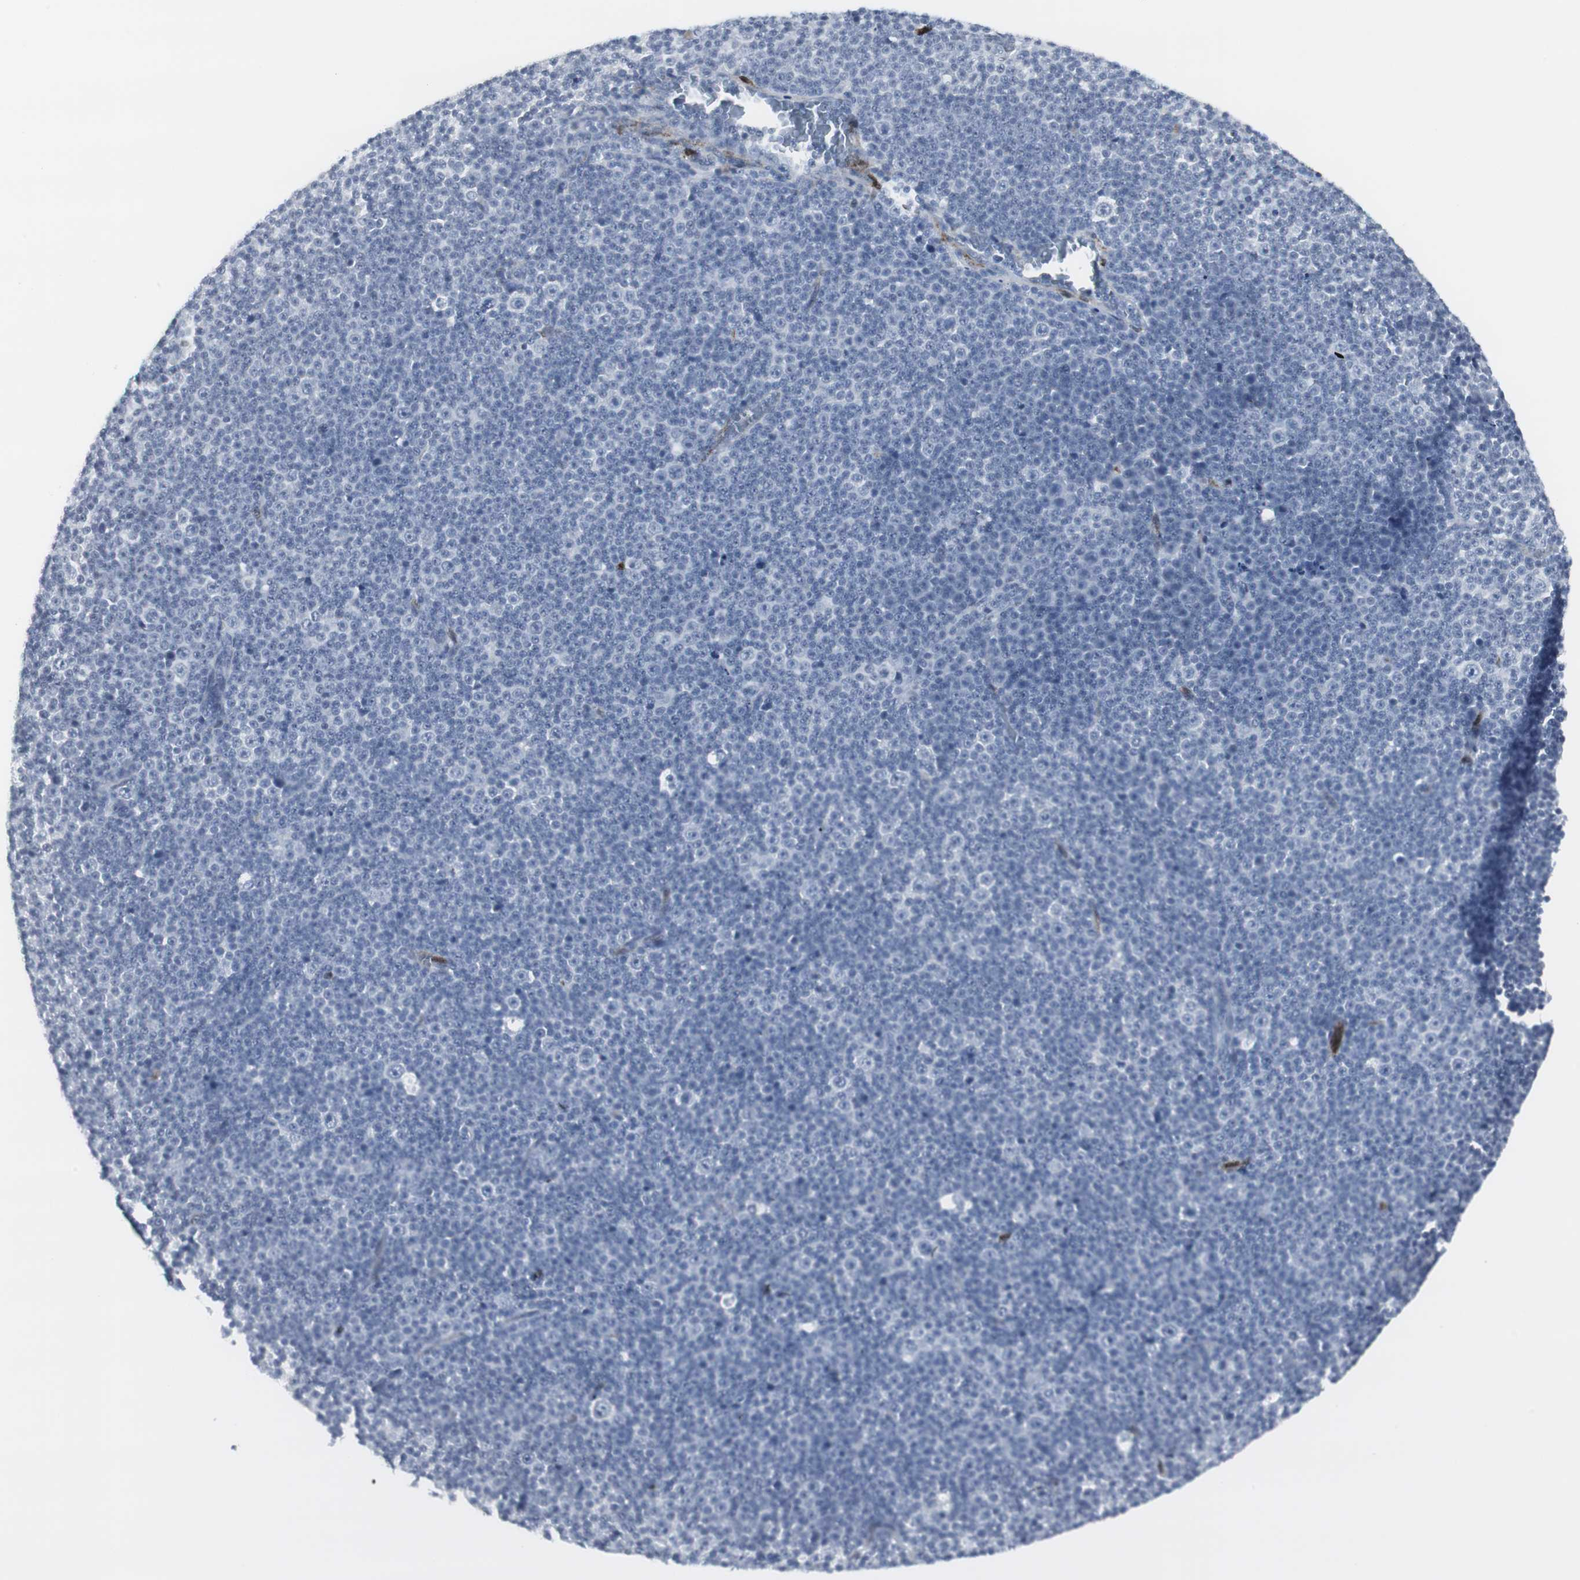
{"staining": {"intensity": "negative", "quantity": "none", "location": "none"}, "tissue": "lymphoma", "cell_type": "Tumor cells", "image_type": "cancer", "snomed": [{"axis": "morphology", "description": "Malignant lymphoma, non-Hodgkin's type, Low grade"}, {"axis": "topography", "description": "Lymph node"}], "caption": "The image reveals no staining of tumor cells in malignant lymphoma, non-Hodgkin's type (low-grade).", "gene": "PPP1R14A", "patient": {"sex": "female", "age": 67}}